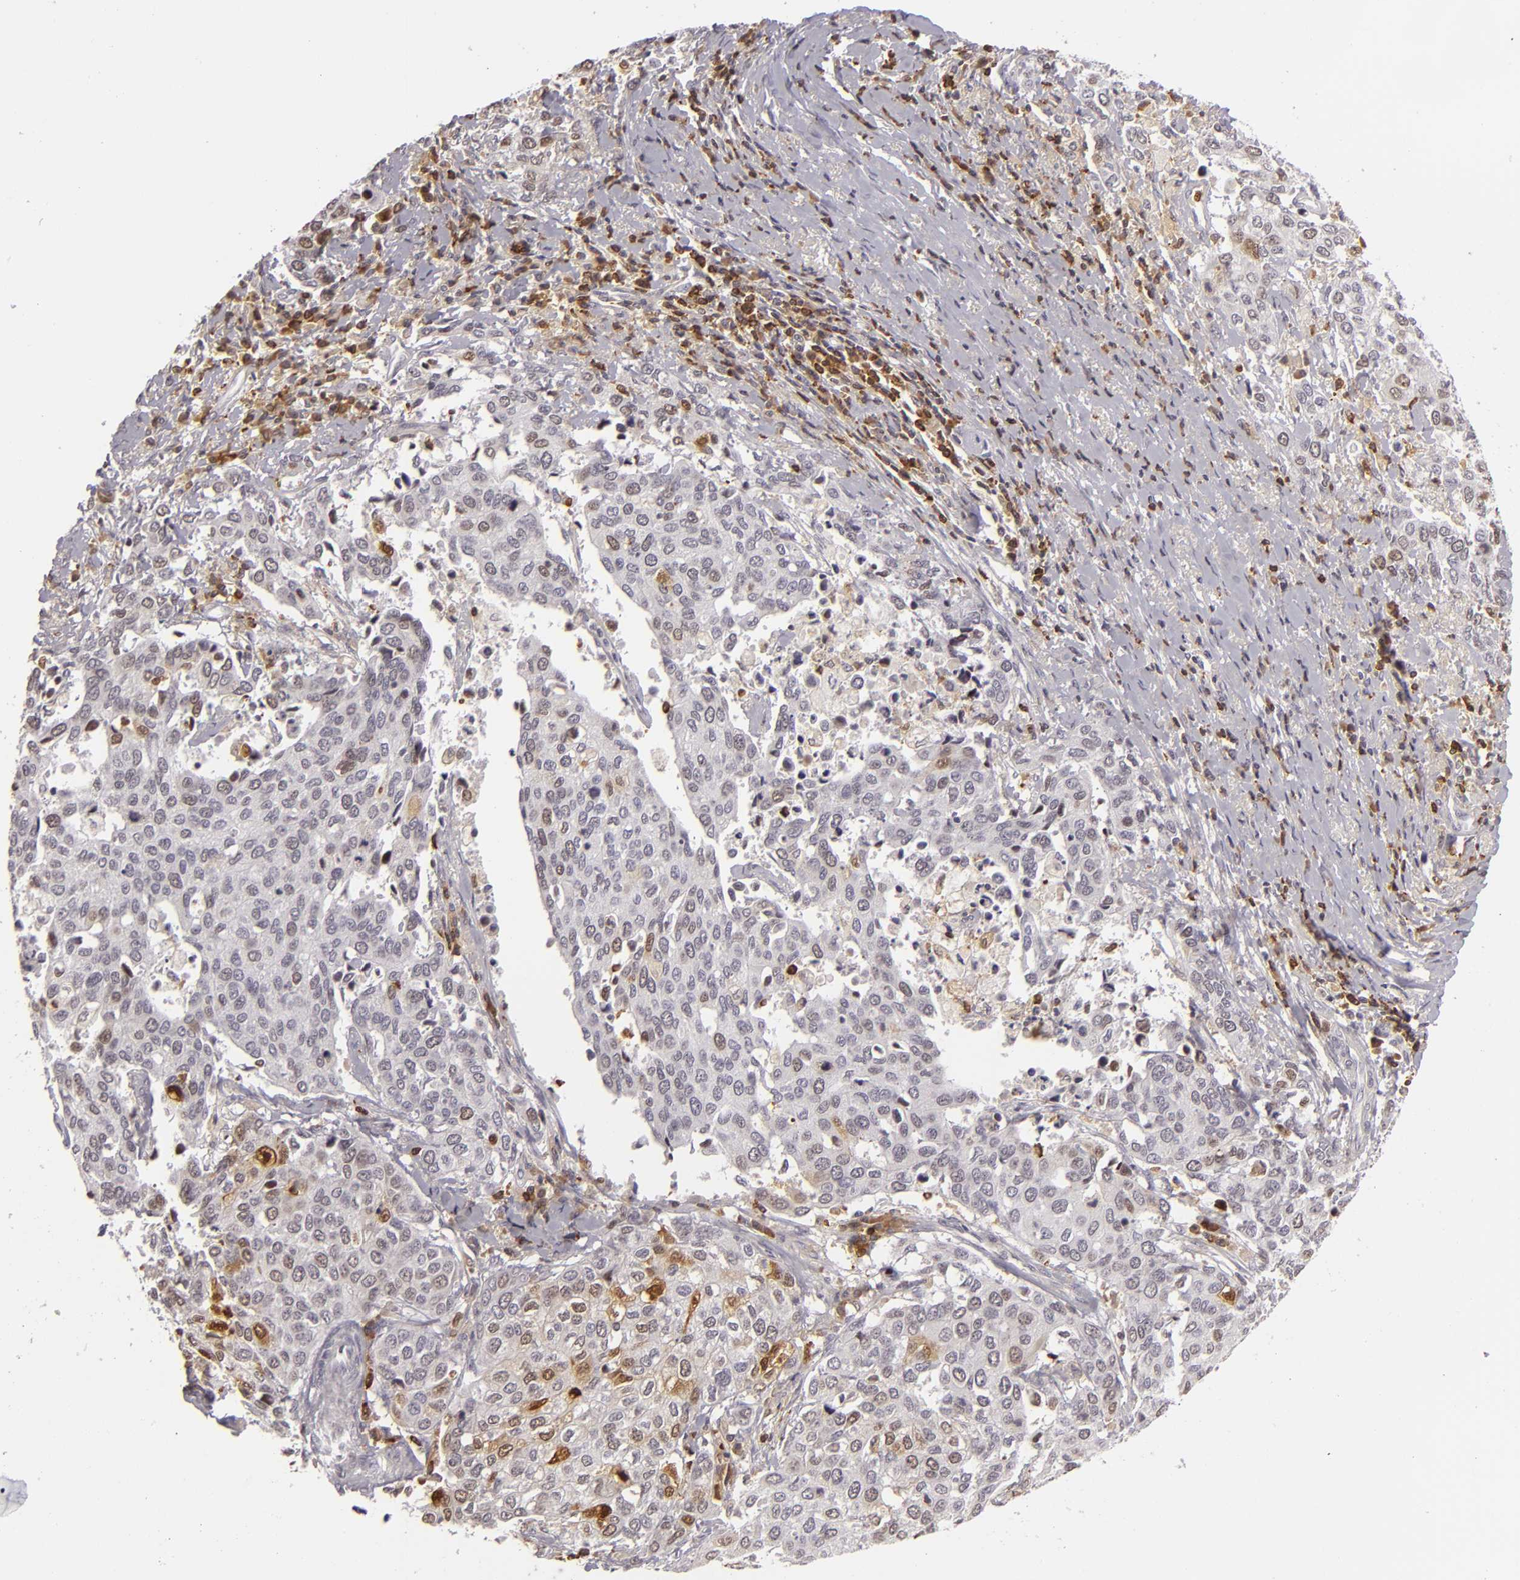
{"staining": {"intensity": "weak", "quantity": "<25%", "location": "cytoplasmic/membranous,nuclear"}, "tissue": "cervical cancer", "cell_type": "Tumor cells", "image_type": "cancer", "snomed": [{"axis": "morphology", "description": "Squamous cell carcinoma, NOS"}, {"axis": "topography", "description": "Cervix"}], "caption": "Tumor cells show no significant expression in cervical cancer.", "gene": "APOBEC3G", "patient": {"sex": "female", "age": 54}}